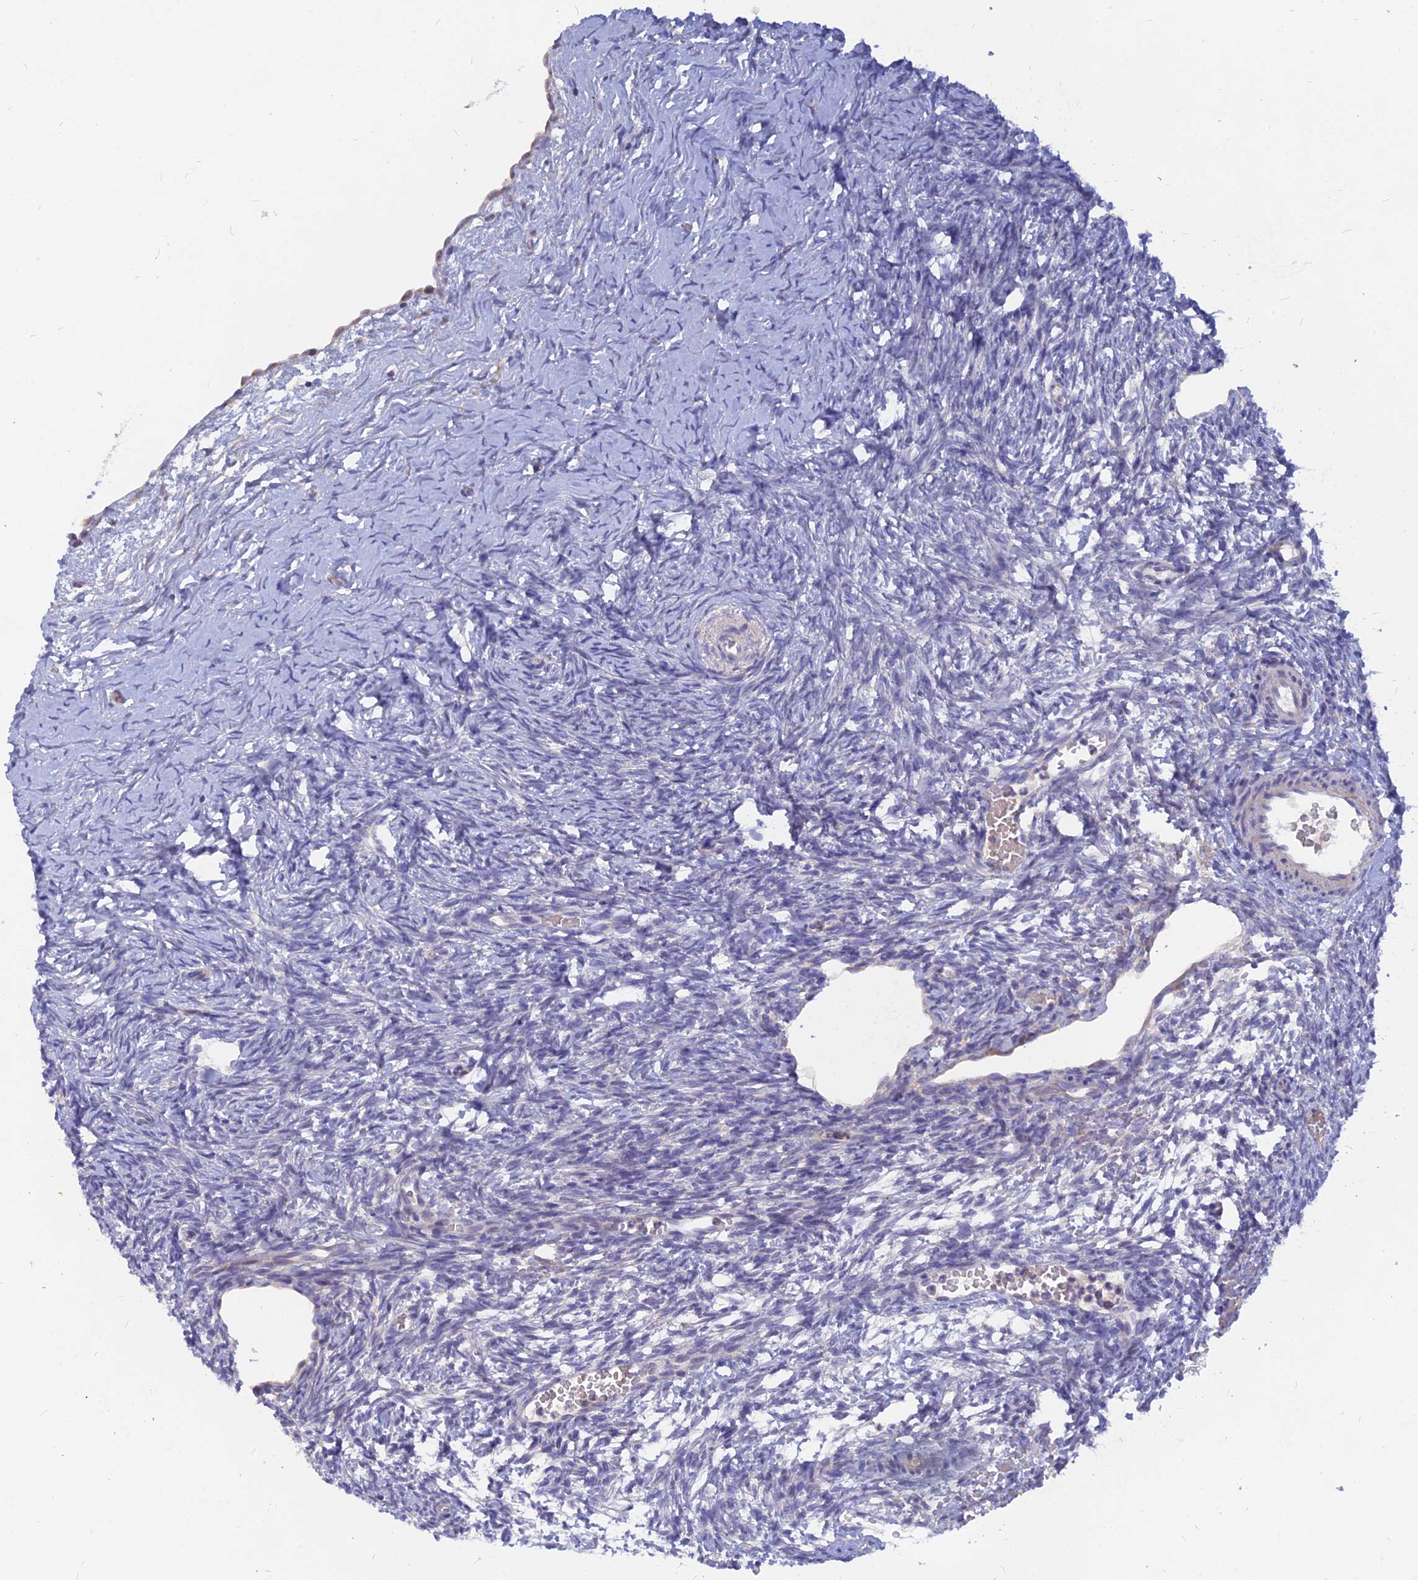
{"staining": {"intensity": "weak", "quantity": ">75%", "location": "cytoplasmic/membranous"}, "tissue": "ovary", "cell_type": "Follicle cells", "image_type": "normal", "snomed": [{"axis": "morphology", "description": "Normal tissue, NOS"}, {"axis": "topography", "description": "Ovary"}], "caption": "Ovary stained with DAB immunohistochemistry displays low levels of weak cytoplasmic/membranous expression in about >75% of follicle cells.", "gene": "CACNA1B", "patient": {"sex": "female", "age": 39}}